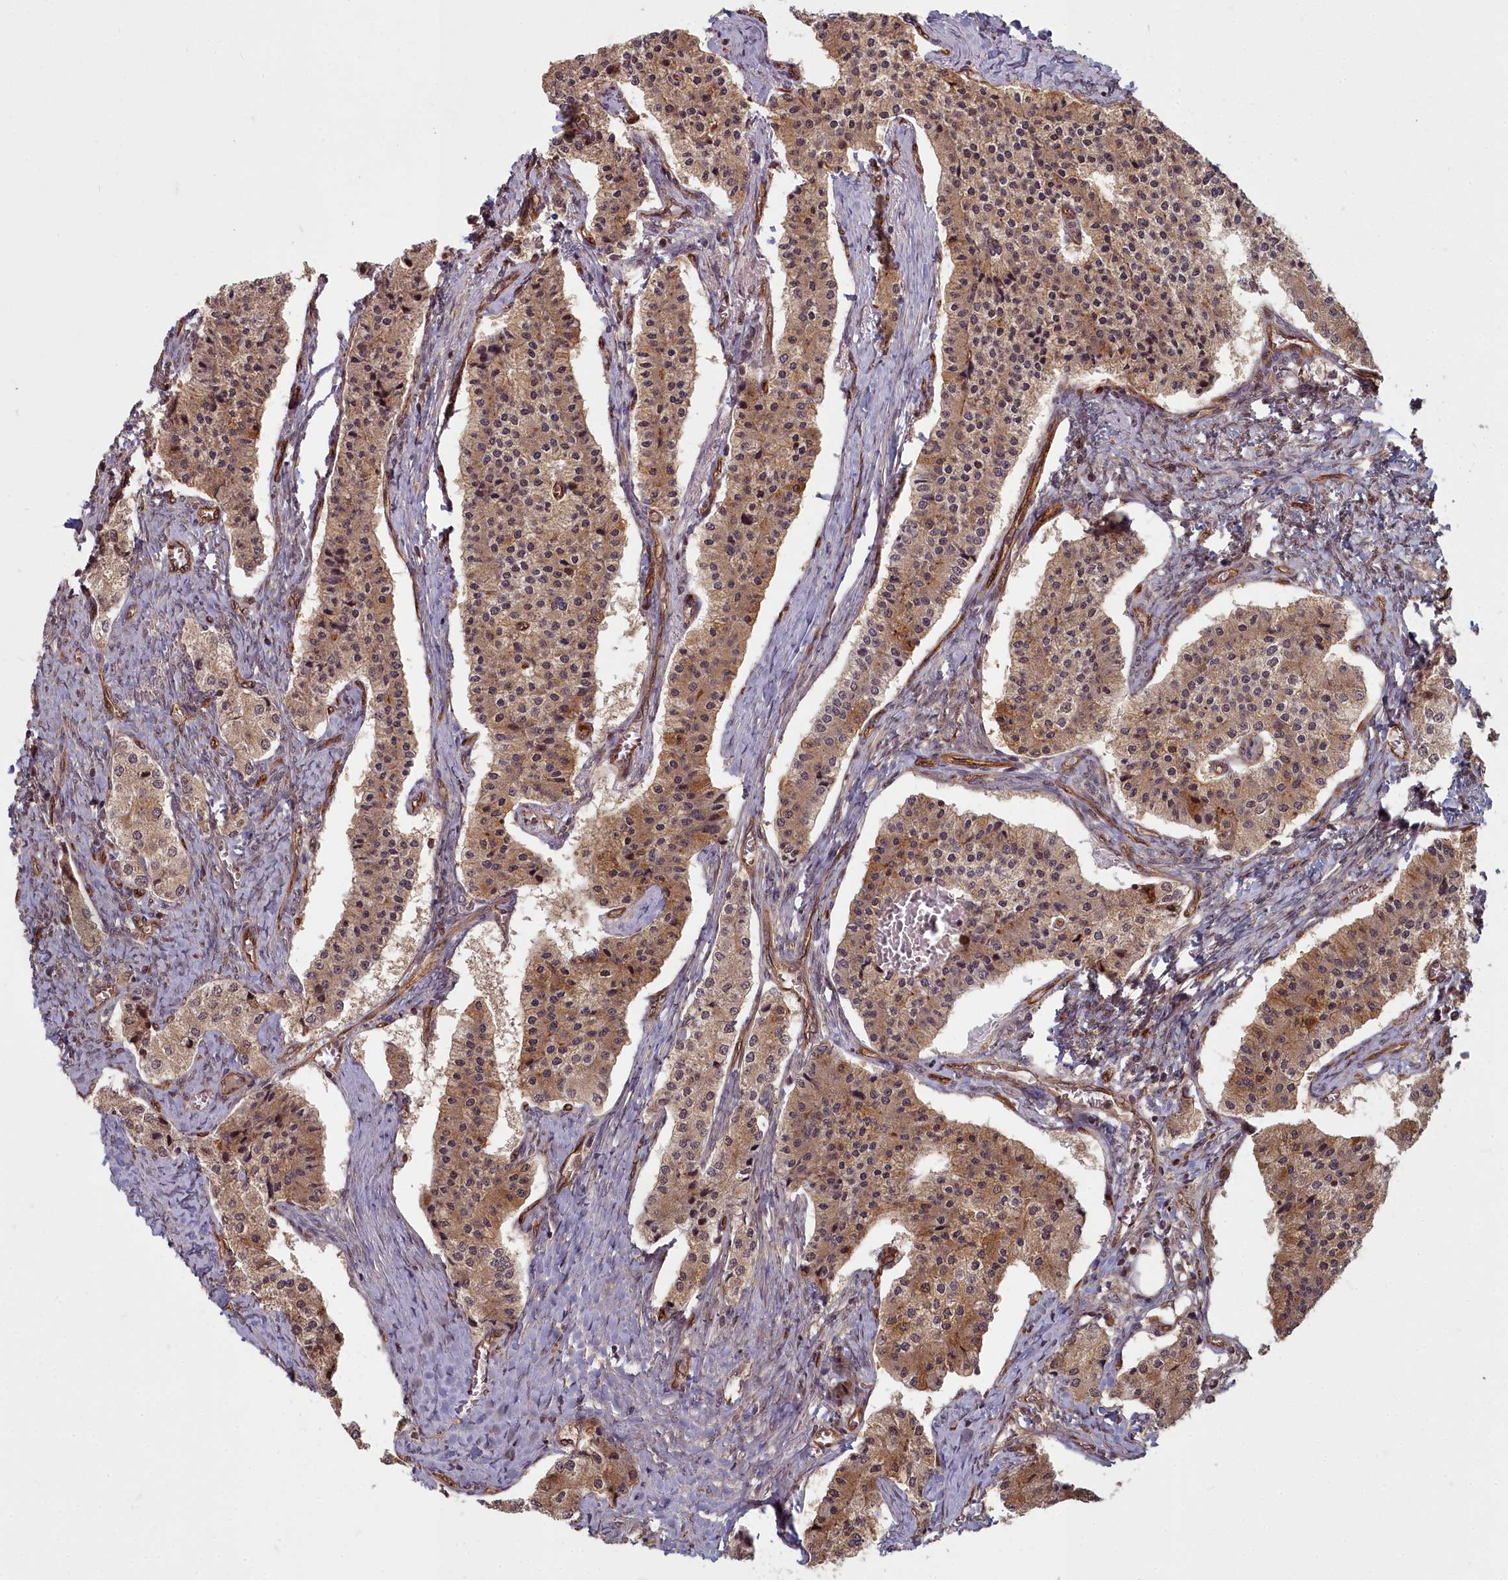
{"staining": {"intensity": "moderate", "quantity": ">75%", "location": "cytoplasmic/membranous"}, "tissue": "carcinoid", "cell_type": "Tumor cells", "image_type": "cancer", "snomed": [{"axis": "morphology", "description": "Carcinoid, malignant, NOS"}, {"axis": "topography", "description": "Colon"}], "caption": "The image demonstrates immunohistochemical staining of carcinoid. There is moderate cytoplasmic/membranous positivity is appreciated in about >75% of tumor cells. (IHC, brightfield microscopy, high magnification).", "gene": "TSPYL4", "patient": {"sex": "female", "age": 52}}